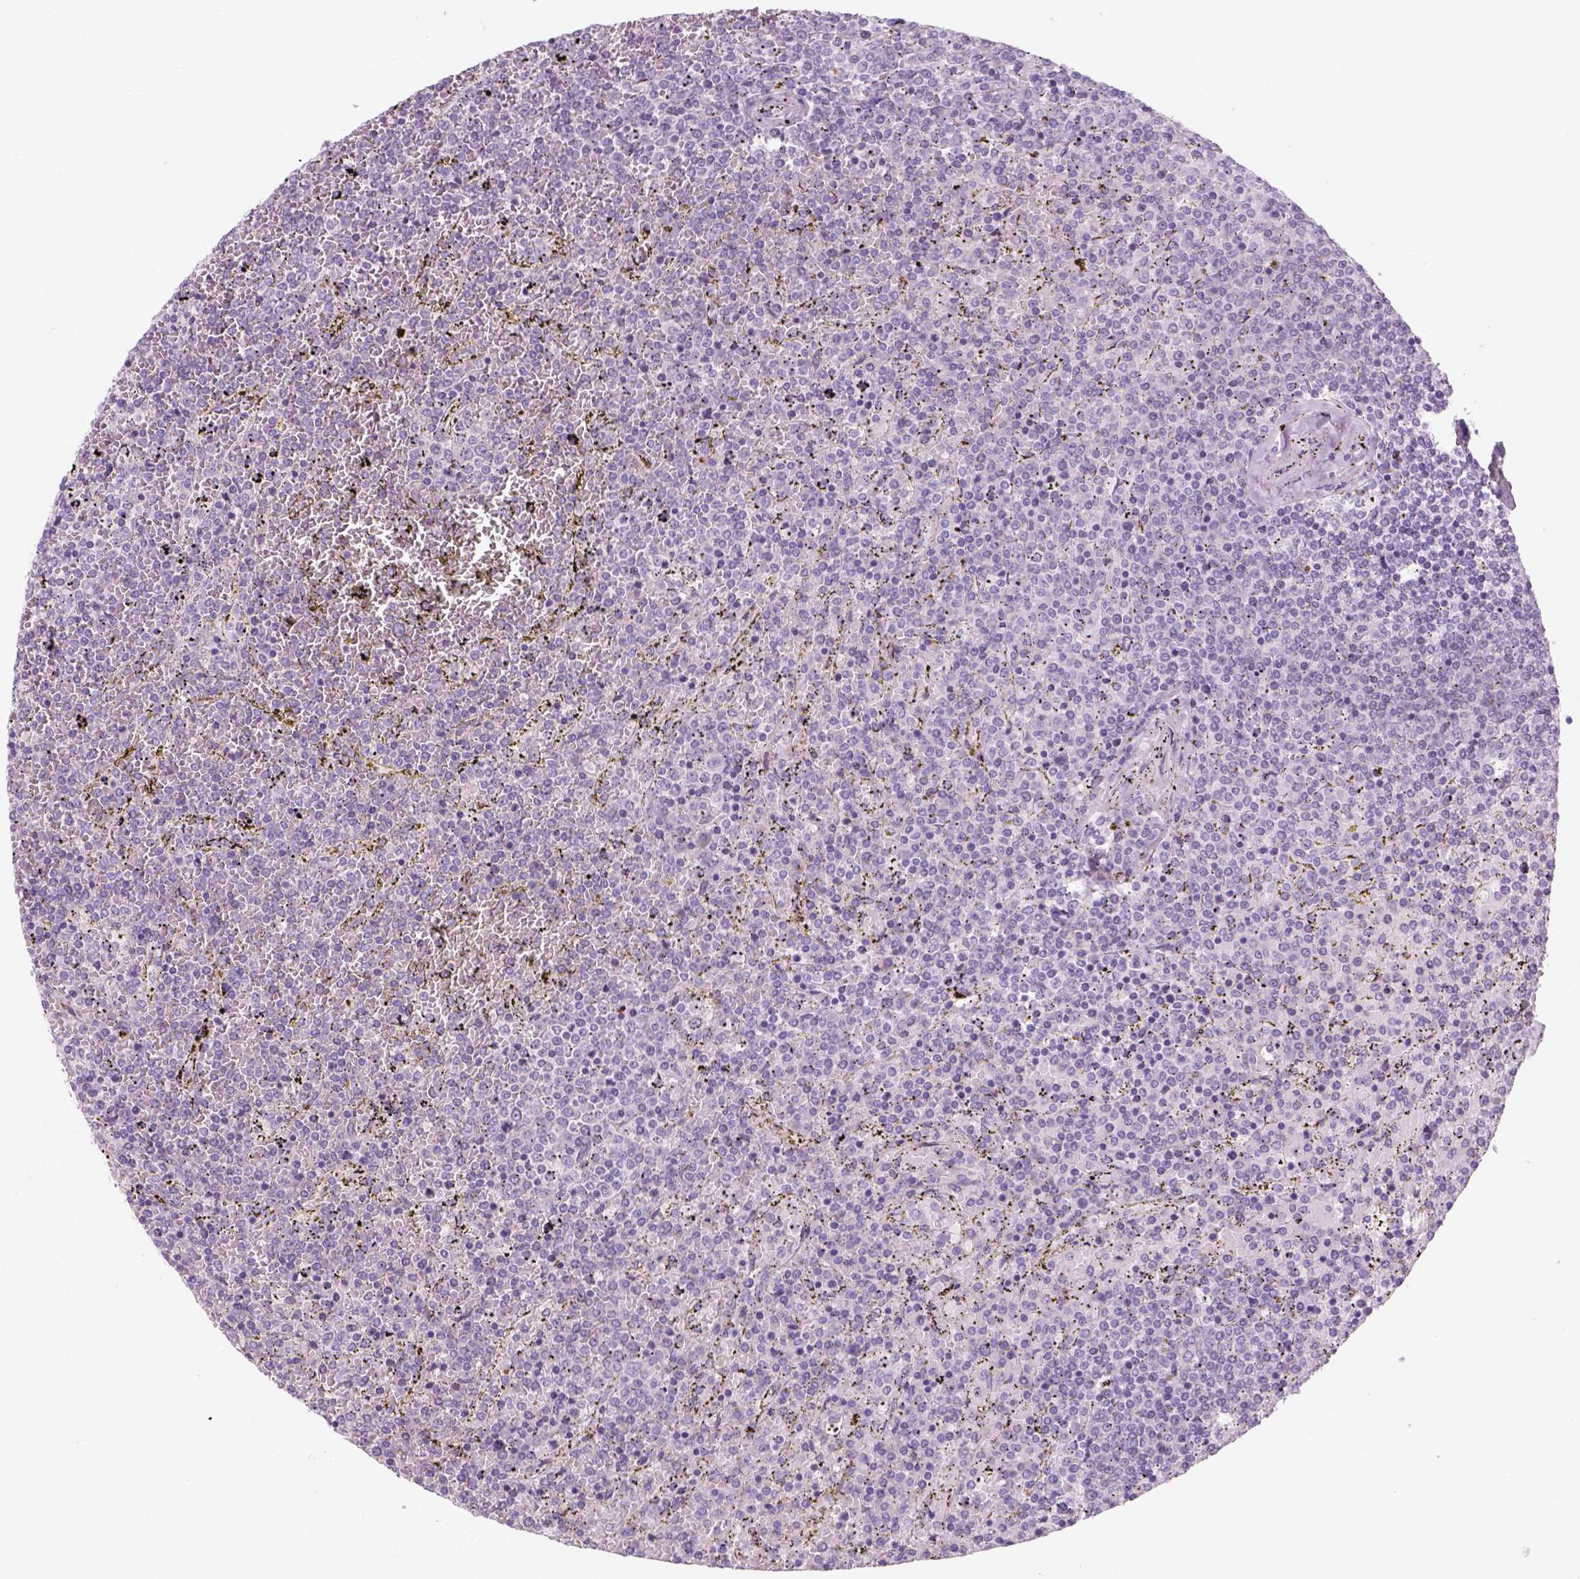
{"staining": {"intensity": "negative", "quantity": "none", "location": "none"}, "tissue": "lymphoma", "cell_type": "Tumor cells", "image_type": "cancer", "snomed": [{"axis": "morphology", "description": "Malignant lymphoma, non-Hodgkin's type, Low grade"}, {"axis": "topography", "description": "Spleen"}], "caption": "This is an immunohistochemistry photomicrograph of malignant lymphoma, non-Hodgkin's type (low-grade). There is no positivity in tumor cells.", "gene": "KRT25", "patient": {"sex": "female", "age": 77}}